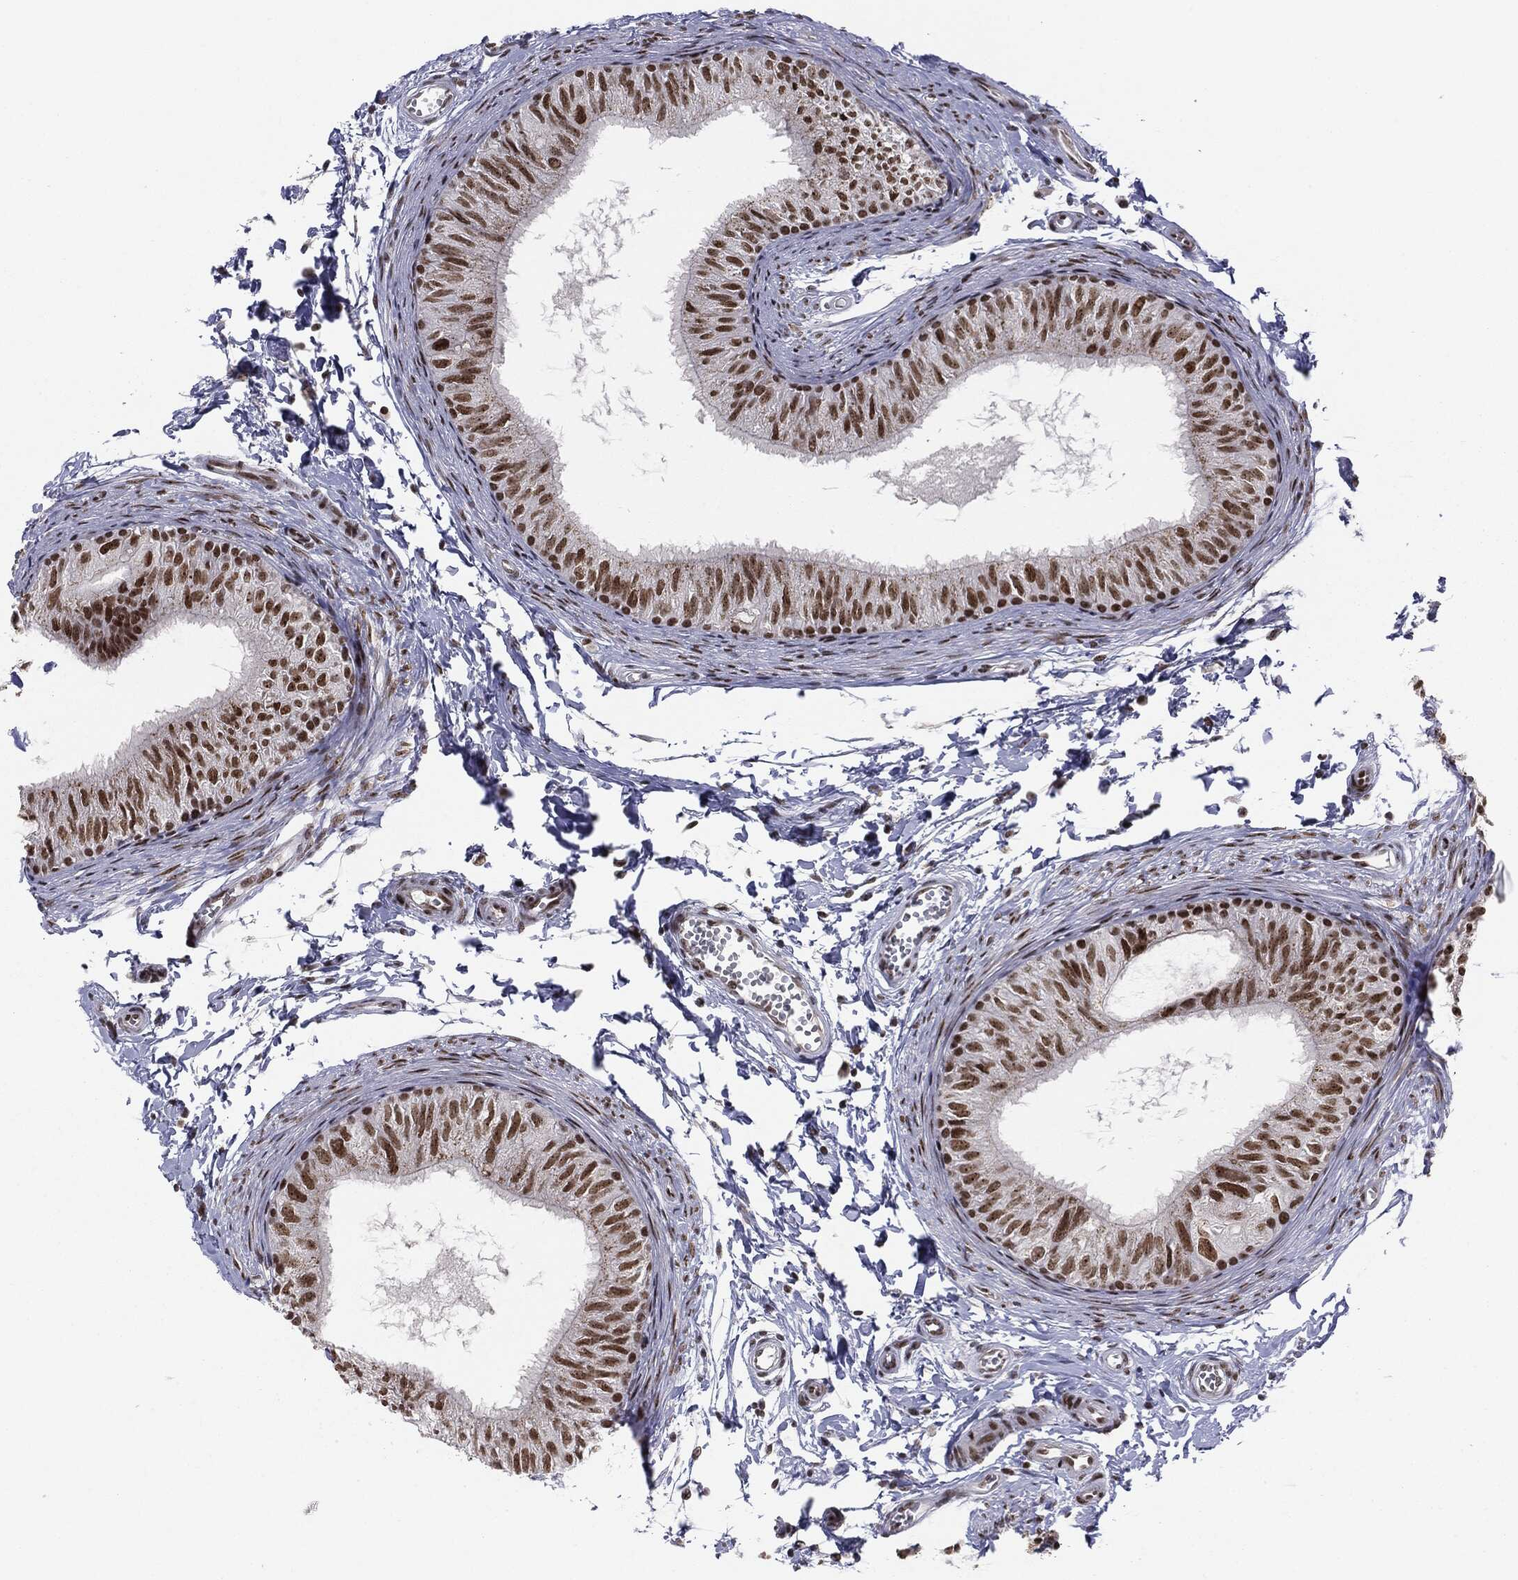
{"staining": {"intensity": "strong", "quantity": ">75%", "location": "nuclear"}, "tissue": "epididymis", "cell_type": "Glandular cells", "image_type": "normal", "snomed": [{"axis": "morphology", "description": "Normal tissue, NOS"}, {"axis": "topography", "description": "Epididymis"}], "caption": "Protein staining demonstrates strong nuclear staining in approximately >75% of glandular cells in benign epididymis. The staining is performed using DAB brown chromogen to label protein expression. The nuclei are counter-stained blue using hematoxylin.", "gene": "MDC1", "patient": {"sex": "male", "age": 22}}